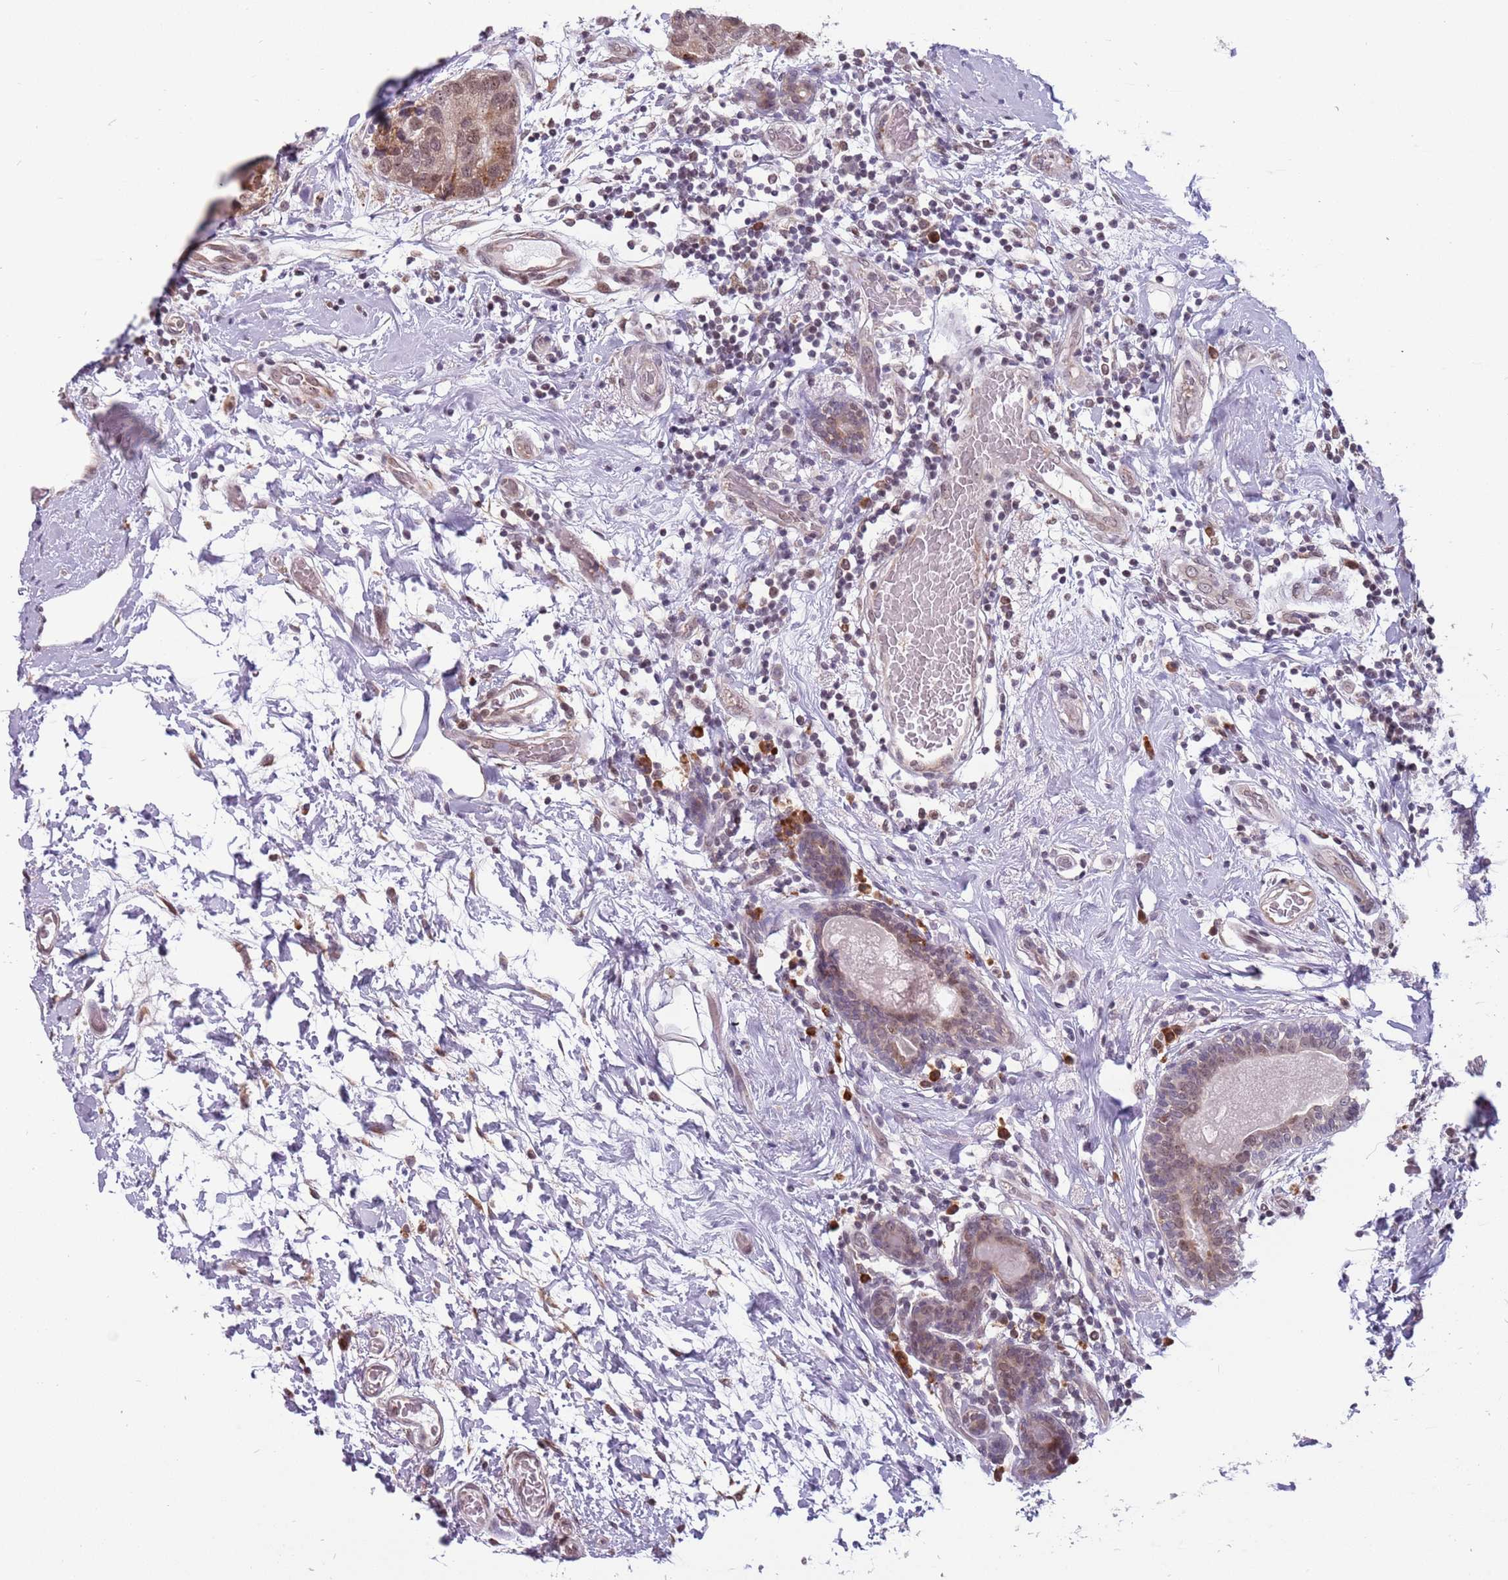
{"staining": {"intensity": "moderate", "quantity": ">75%", "location": "cytoplasmic/membranous,nuclear"}, "tissue": "breast cancer", "cell_type": "Tumor cells", "image_type": "cancer", "snomed": [{"axis": "morphology", "description": "Duct carcinoma"}, {"axis": "topography", "description": "Breast"}], "caption": "Immunohistochemical staining of human breast cancer shows medium levels of moderate cytoplasmic/membranous and nuclear protein staining in approximately >75% of tumor cells.", "gene": "BARD1", "patient": {"sex": "female", "age": 62}}